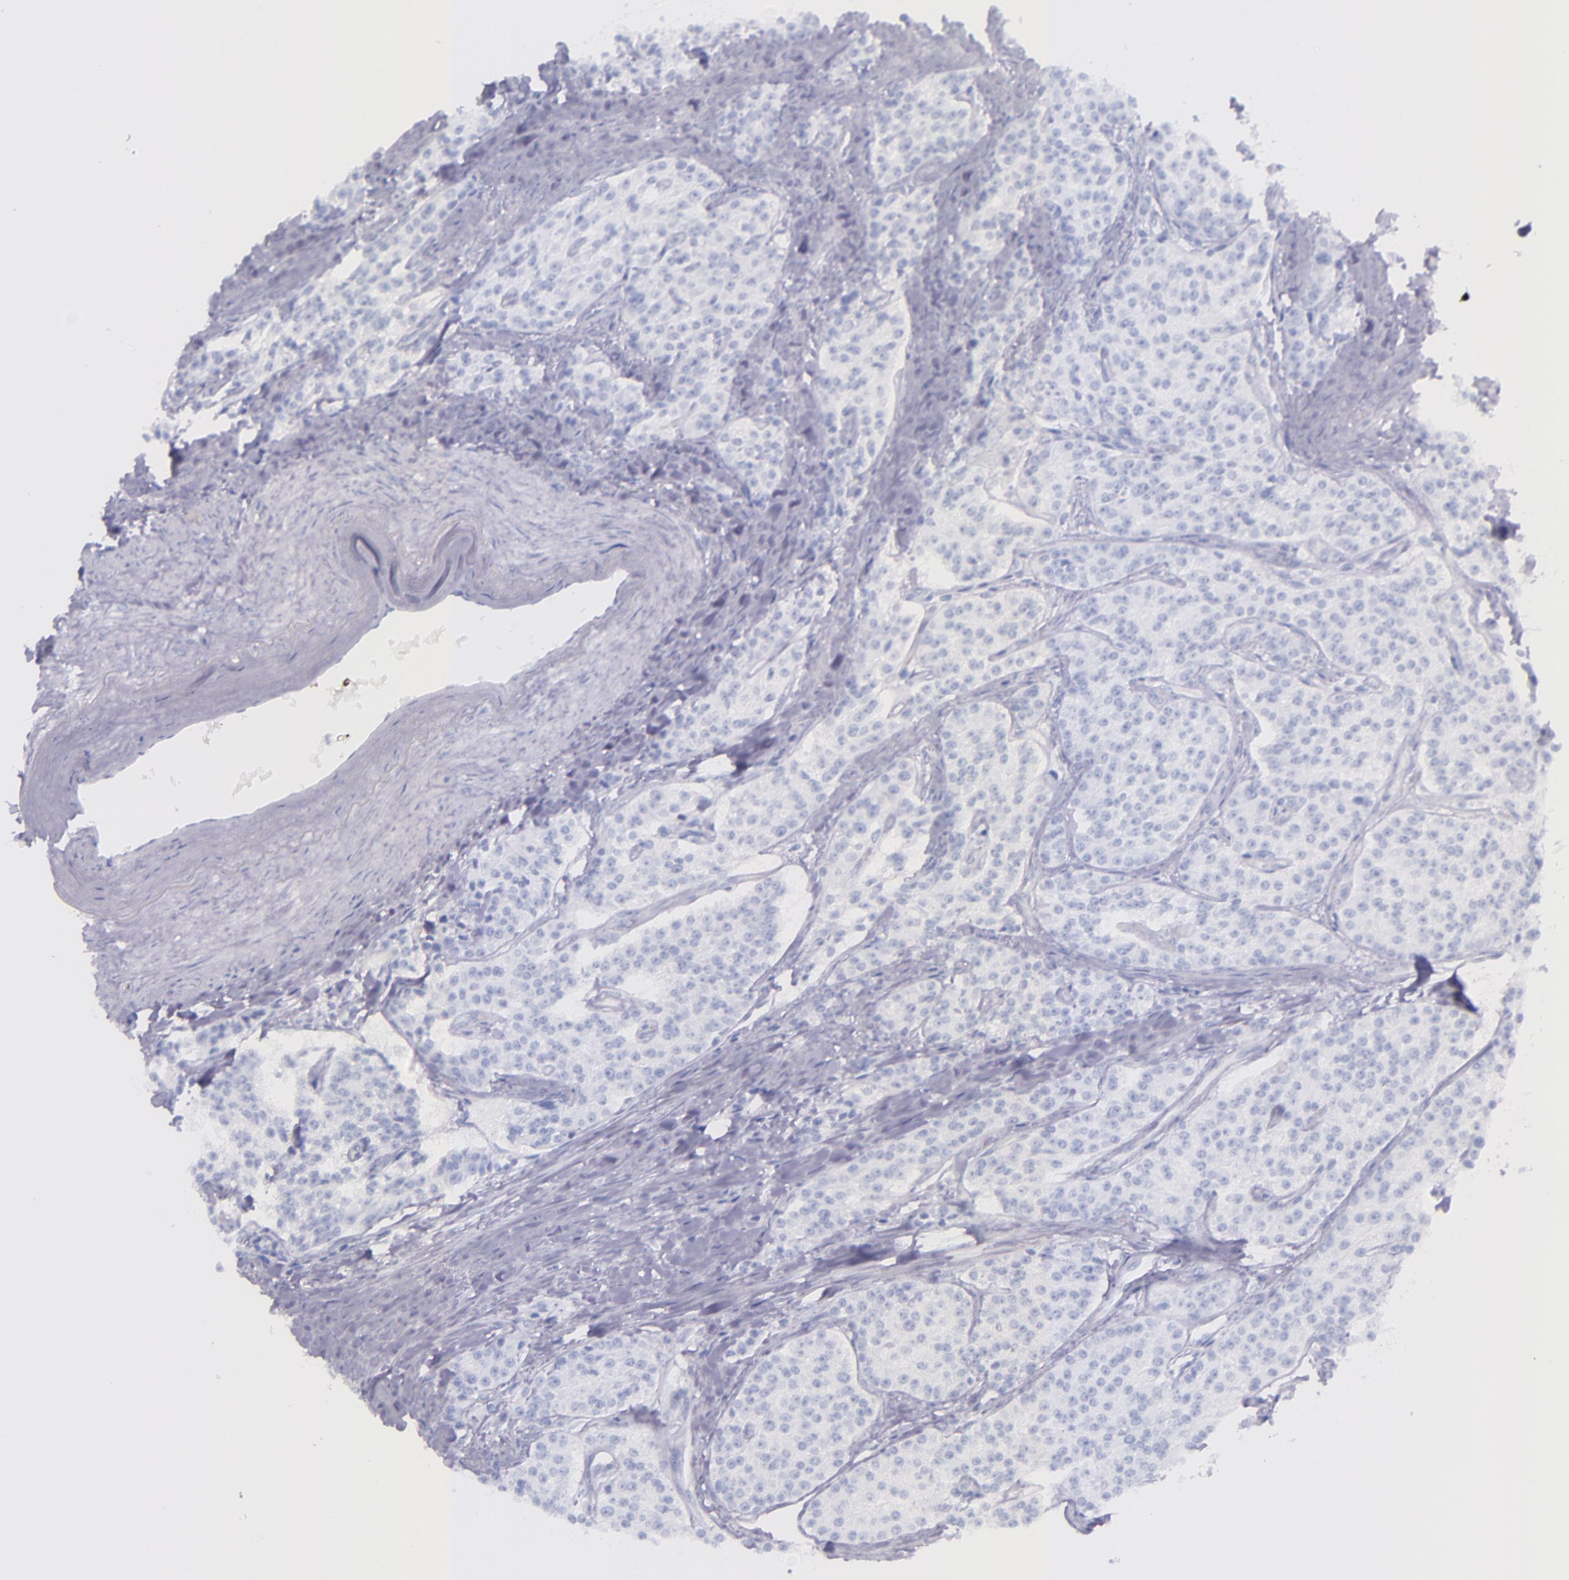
{"staining": {"intensity": "negative", "quantity": "none", "location": "none"}, "tissue": "carcinoid", "cell_type": "Tumor cells", "image_type": "cancer", "snomed": [{"axis": "morphology", "description": "Carcinoid, malignant, NOS"}, {"axis": "topography", "description": "Stomach"}], "caption": "Protein analysis of carcinoid shows no significant staining in tumor cells.", "gene": "SFTPA2", "patient": {"sex": "female", "age": 76}}